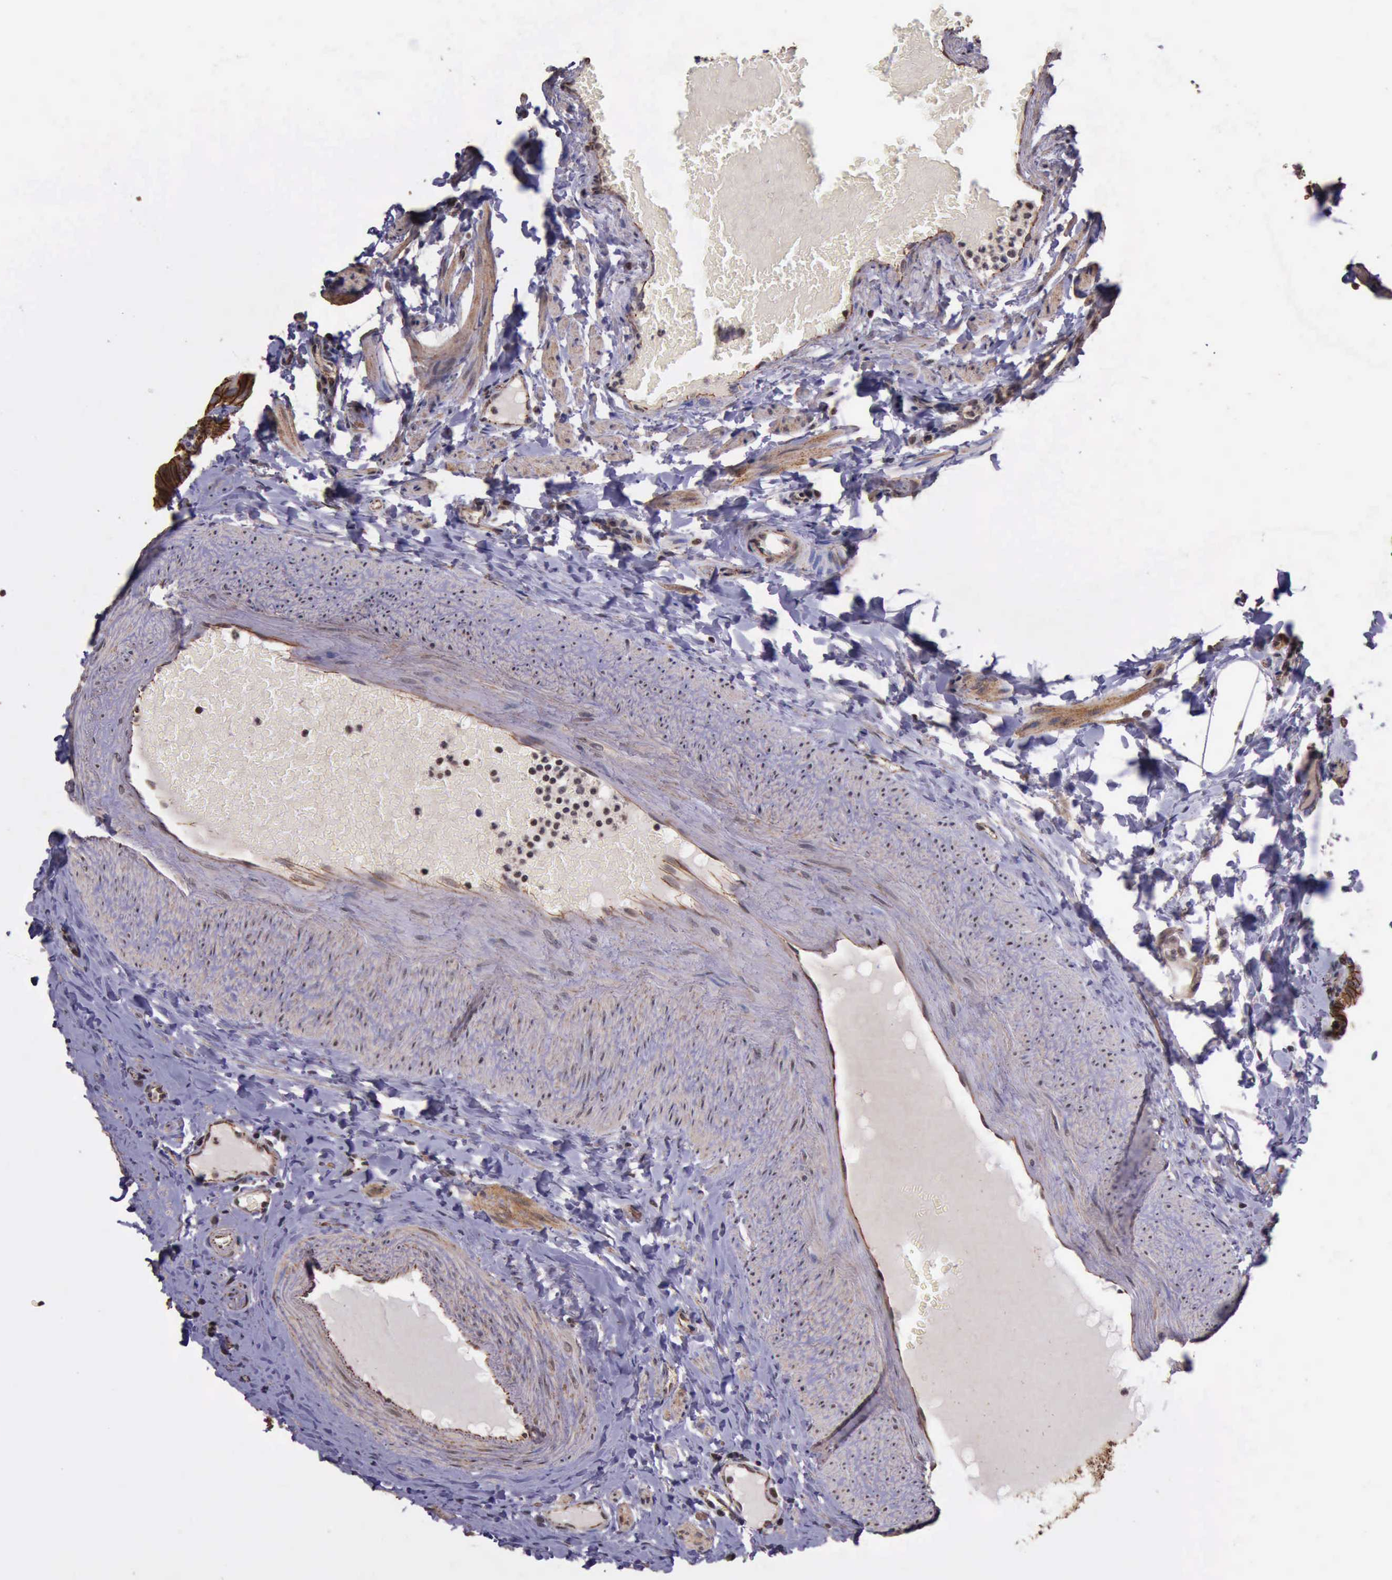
{"staining": {"intensity": "strong", "quantity": ">75%", "location": "cytoplasmic/membranous"}, "tissue": "fallopian tube", "cell_type": "Glandular cells", "image_type": "normal", "snomed": [{"axis": "morphology", "description": "Normal tissue, NOS"}, {"axis": "topography", "description": "Fallopian tube"}, {"axis": "topography", "description": "Ovary"}], "caption": "Benign fallopian tube displays strong cytoplasmic/membranous positivity in approximately >75% of glandular cells, visualized by immunohistochemistry. Immunohistochemistry stains the protein in brown and the nuclei are stained blue.", "gene": "CTNNB1", "patient": {"sex": "female", "age": 51}}